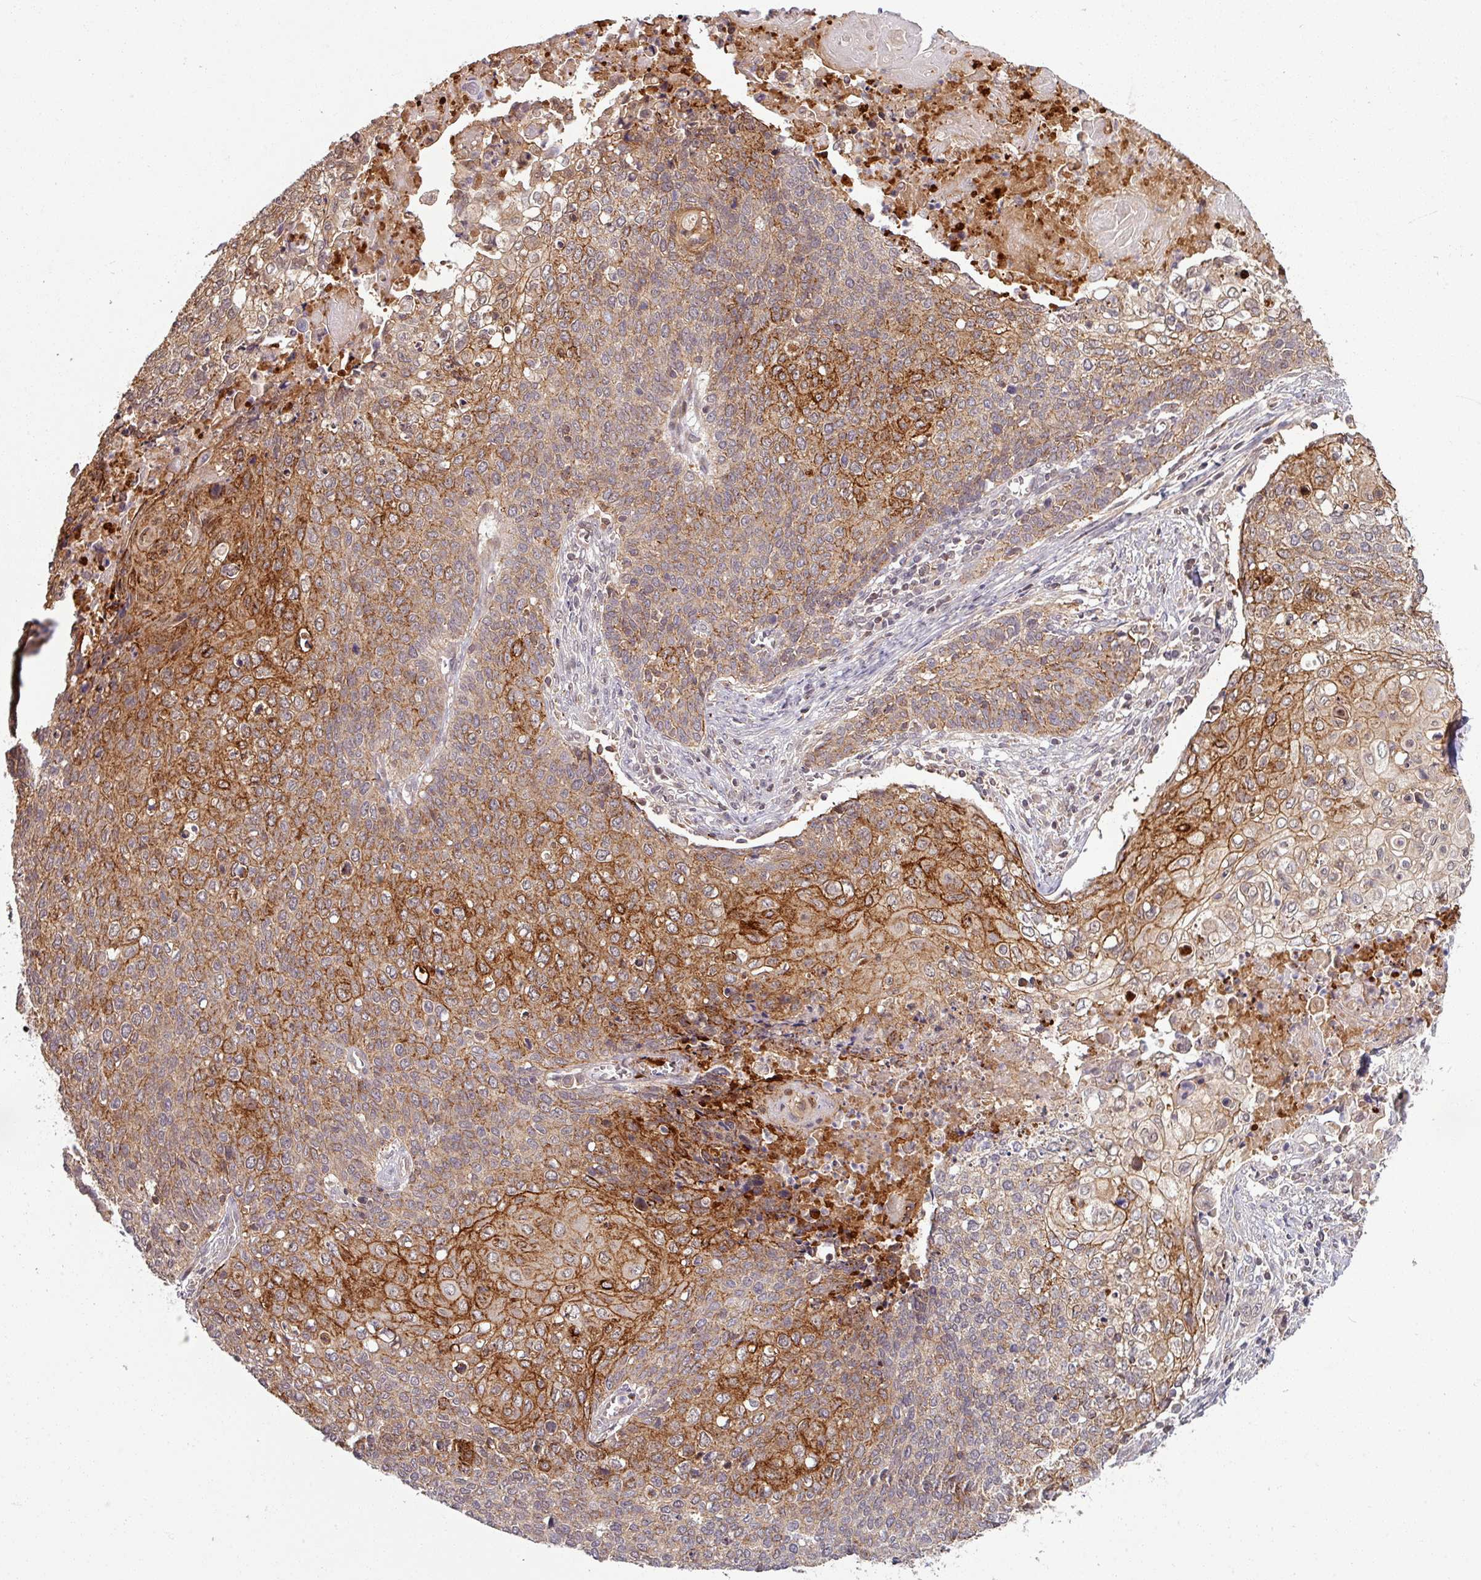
{"staining": {"intensity": "strong", "quantity": "25%-75%", "location": "cytoplasmic/membranous"}, "tissue": "cervical cancer", "cell_type": "Tumor cells", "image_type": "cancer", "snomed": [{"axis": "morphology", "description": "Squamous cell carcinoma, NOS"}, {"axis": "topography", "description": "Cervix"}], "caption": "Immunohistochemistry (DAB (3,3'-diaminobenzidine)) staining of human squamous cell carcinoma (cervical) displays strong cytoplasmic/membranous protein expression in approximately 25%-75% of tumor cells.", "gene": "TUSC3", "patient": {"sex": "female", "age": 39}}